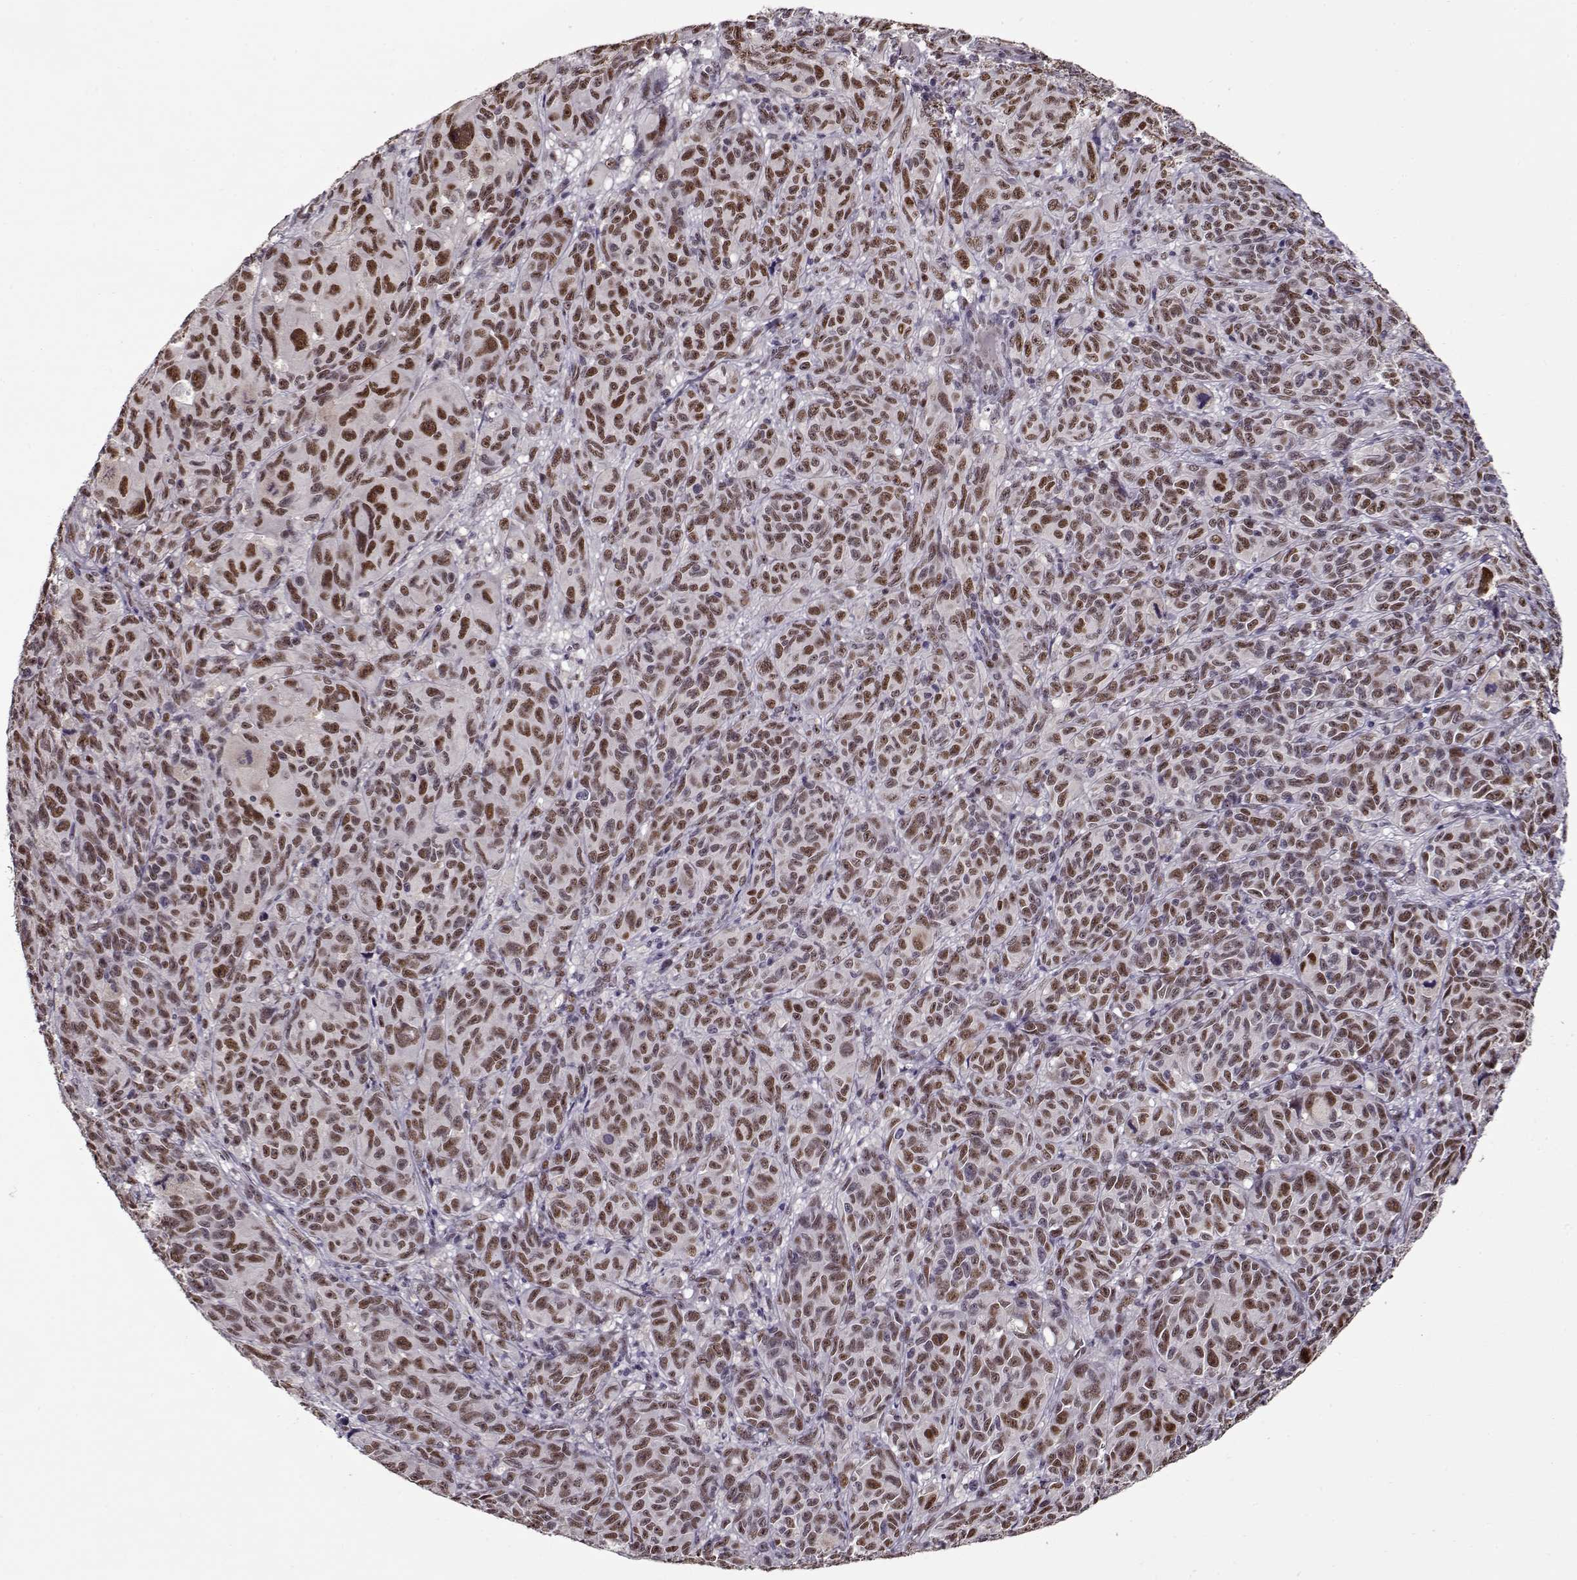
{"staining": {"intensity": "moderate", "quantity": ">75%", "location": "nuclear"}, "tissue": "melanoma", "cell_type": "Tumor cells", "image_type": "cancer", "snomed": [{"axis": "morphology", "description": "Malignant melanoma, NOS"}, {"axis": "topography", "description": "Vulva, labia, clitoris and Bartholin´s gland, NO"}], "caption": "Immunohistochemical staining of human melanoma shows medium levels of moderate nuclear staining in approximately >75% of tumor cells.", "gene": "PRMT8", "patient": {"sex": "female", "age": 75}}